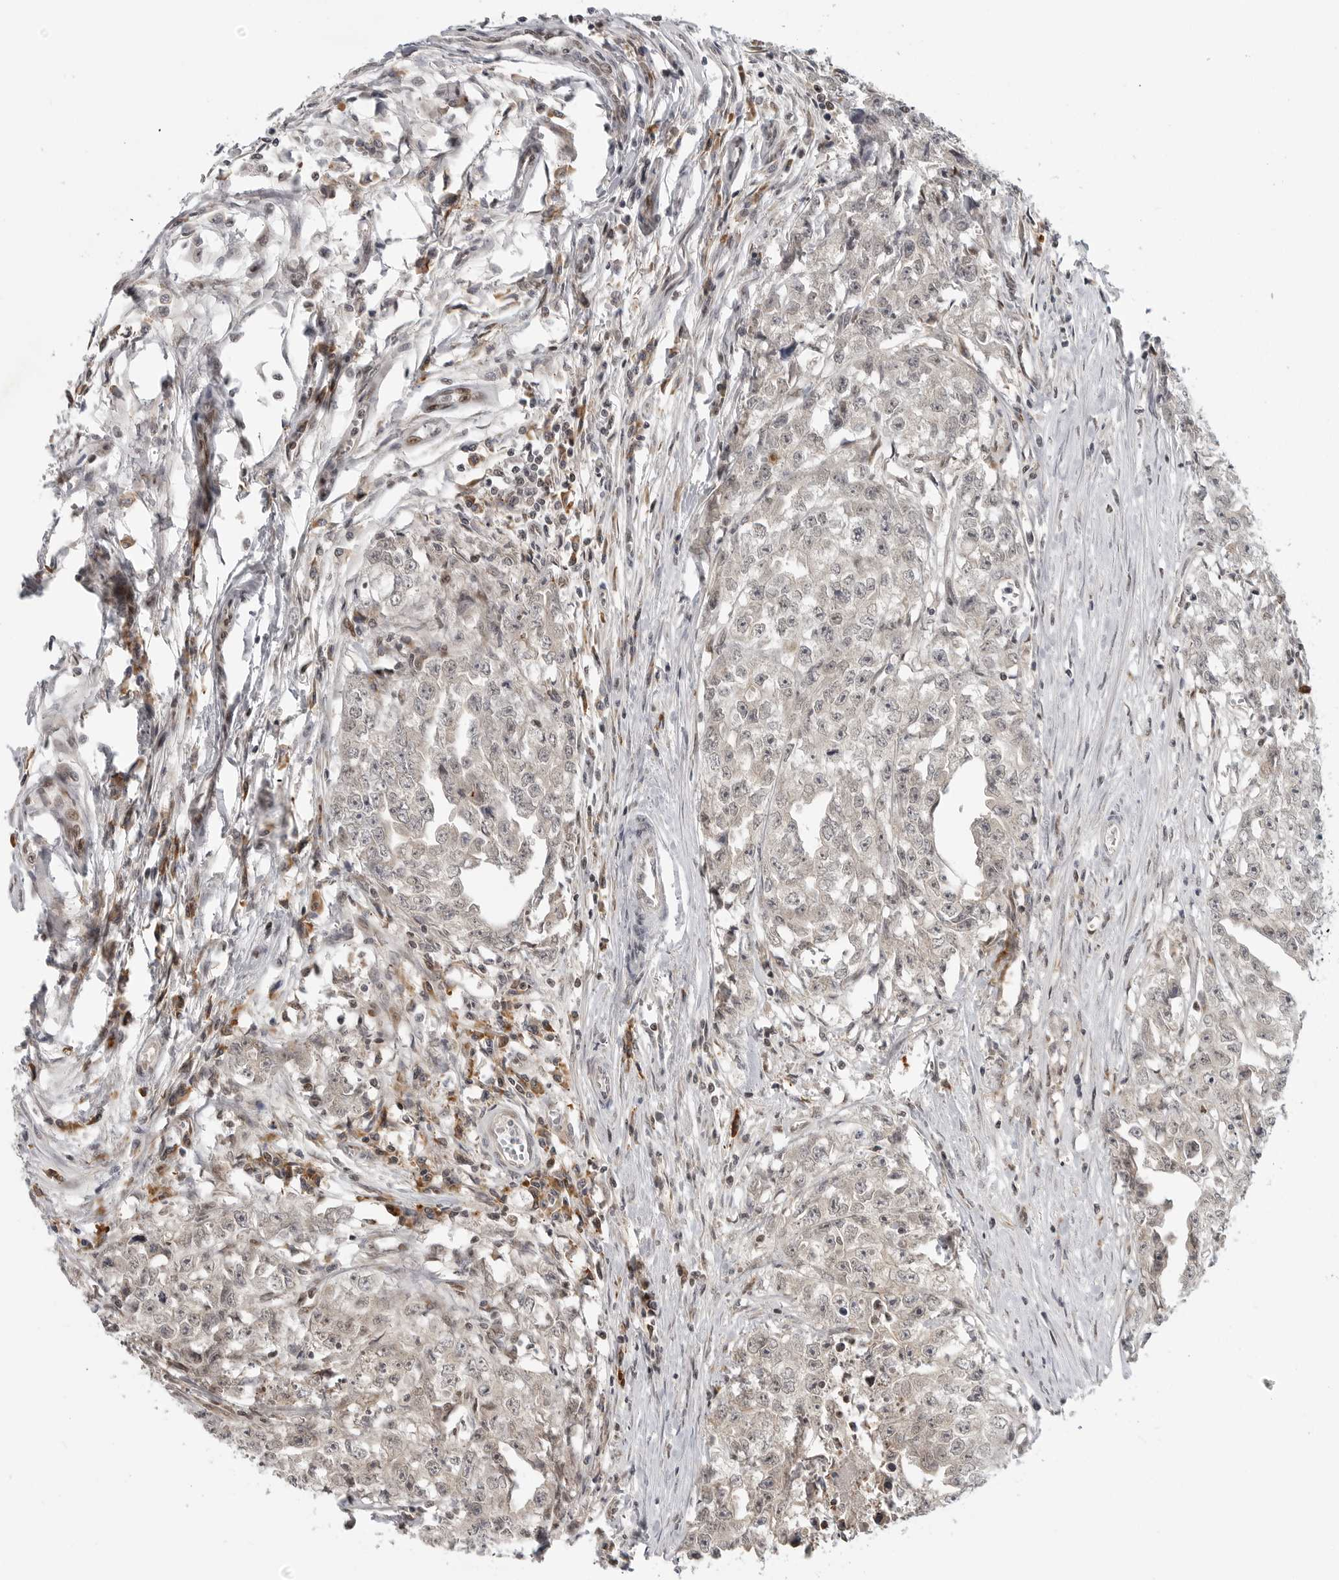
{"staining": {"intensity": "negative", "quantity": "none", "location": "none"}, "tissue": "testis cancer", "cell_type": "Tumor cells", "image_type": "cancer", "snomed": [{"axis": "morphology", "description": "Seminoma, NOS"}, {"axis": "morphology", "description": "Carcinoma, Embryonal, NOS"}, {"axis": "topography", "description": "Testis"}], "caption": "Protein analysis of testis cancer displays no significant positivity in tumor cells. The staining was performed using DAB to visualize the protein expression in brown, while the nuclei were stained in blue with hematoxylin (Magnification: 20x).", "gene": "CEP295NL", "patient": {"sex": "male", "age": 43}}